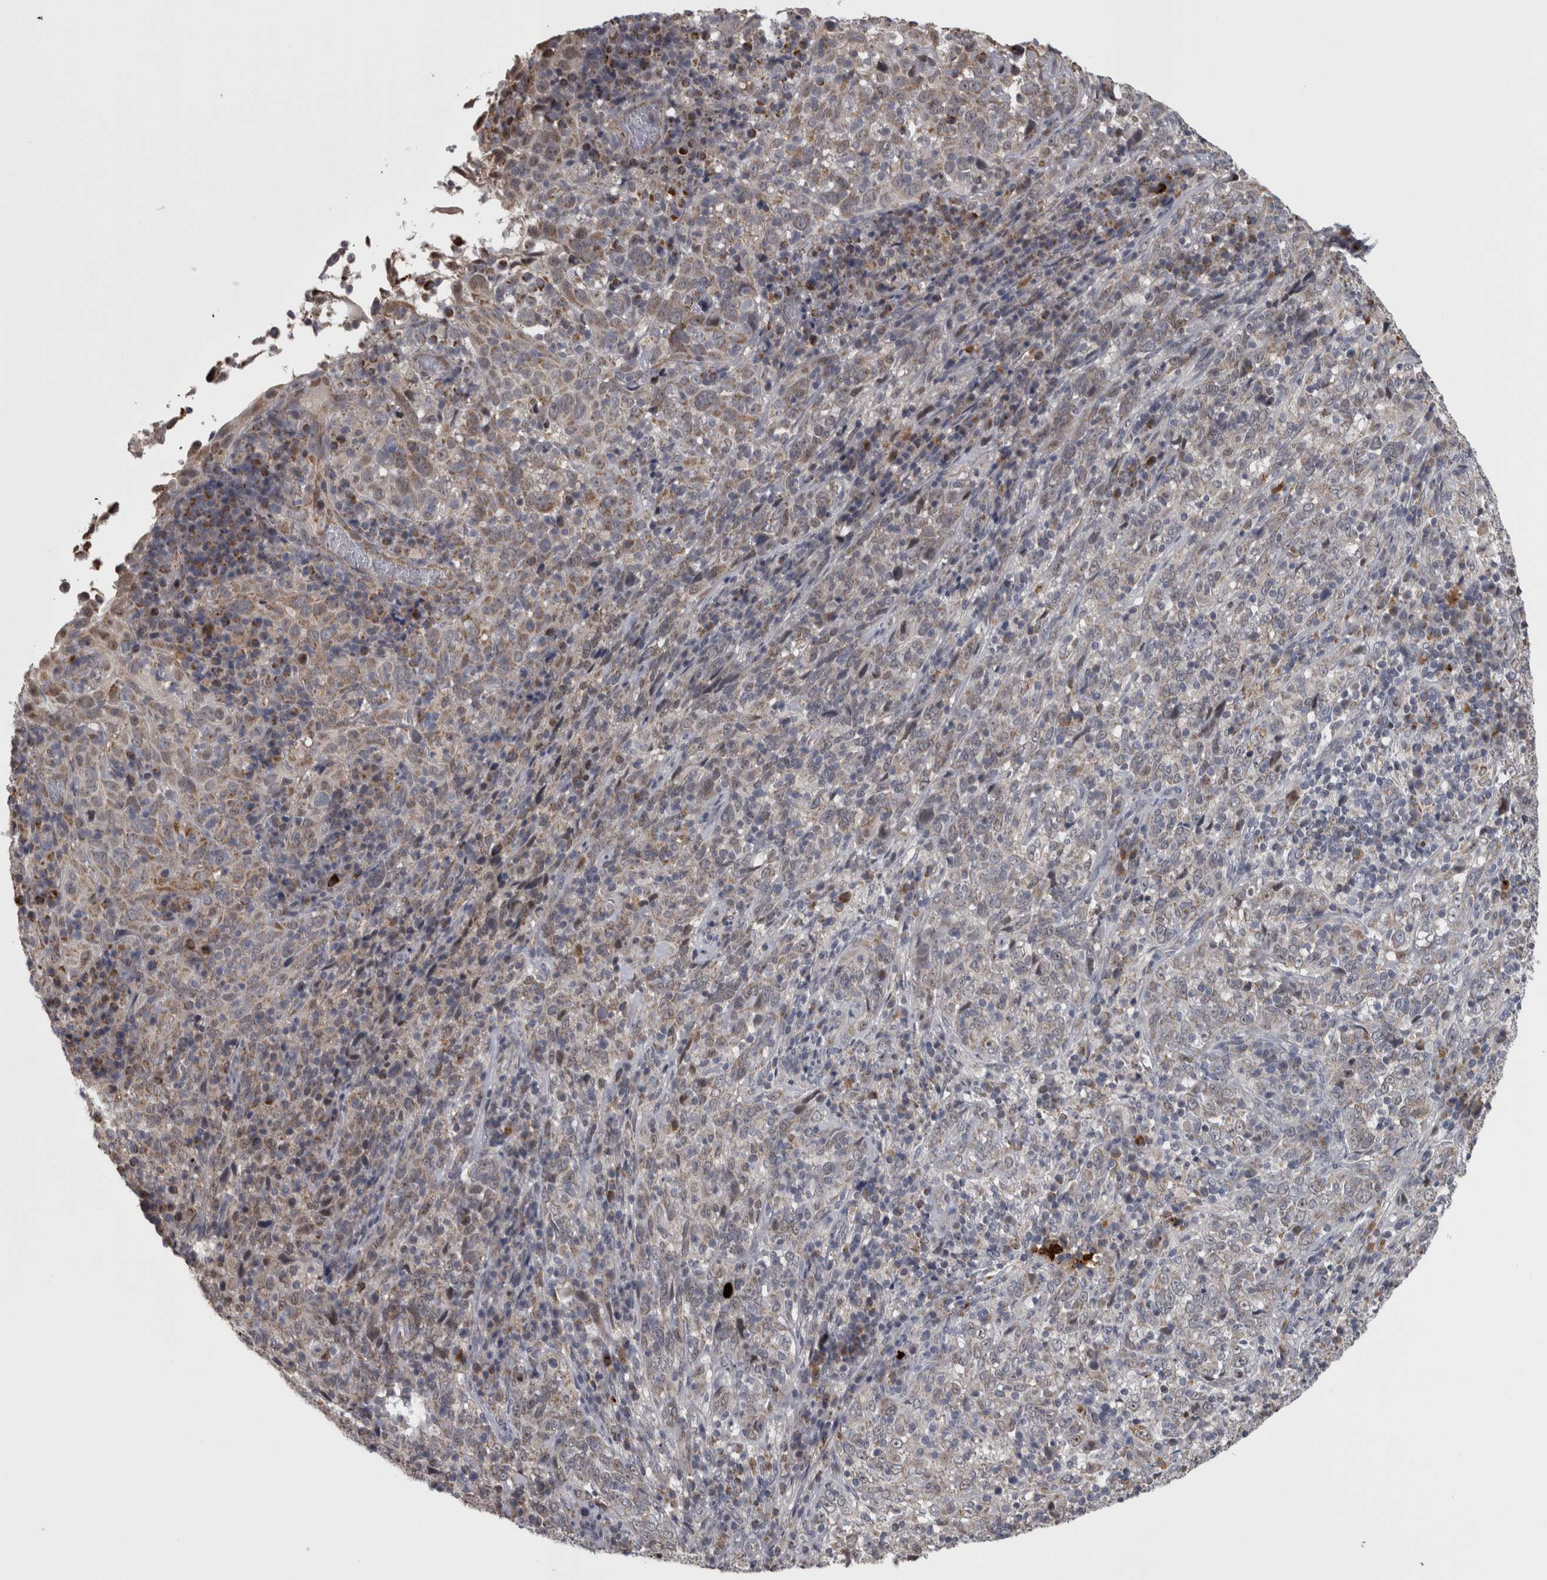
{"staining": {"intensity": "weak", "quantity": ">75%", "location": "cytoplasmic/membranous"}, "tissue": "cervical cancer", "cell_type": "Tumor cells", "image_type": "cancer", "snomed": [{"axis": "morphology", "description": "Squamous cell carcinoma, NOS"}, {"axis": "topography", "description": "Cervix"}], "caption": "Immunohistochemical staining of squamous cell carcinoma (cervical) reveals weak cytoplasmic/membranous protein positivity in about >75% of tumor cells. The staining was performed using DAB (3,3'-diaminobenzidine), with brown indicating positive protein expression. Nuclei are stained blue with hematoxylin.", "gene": "DBT", "patient": {"sex": "female", "age": 46}}